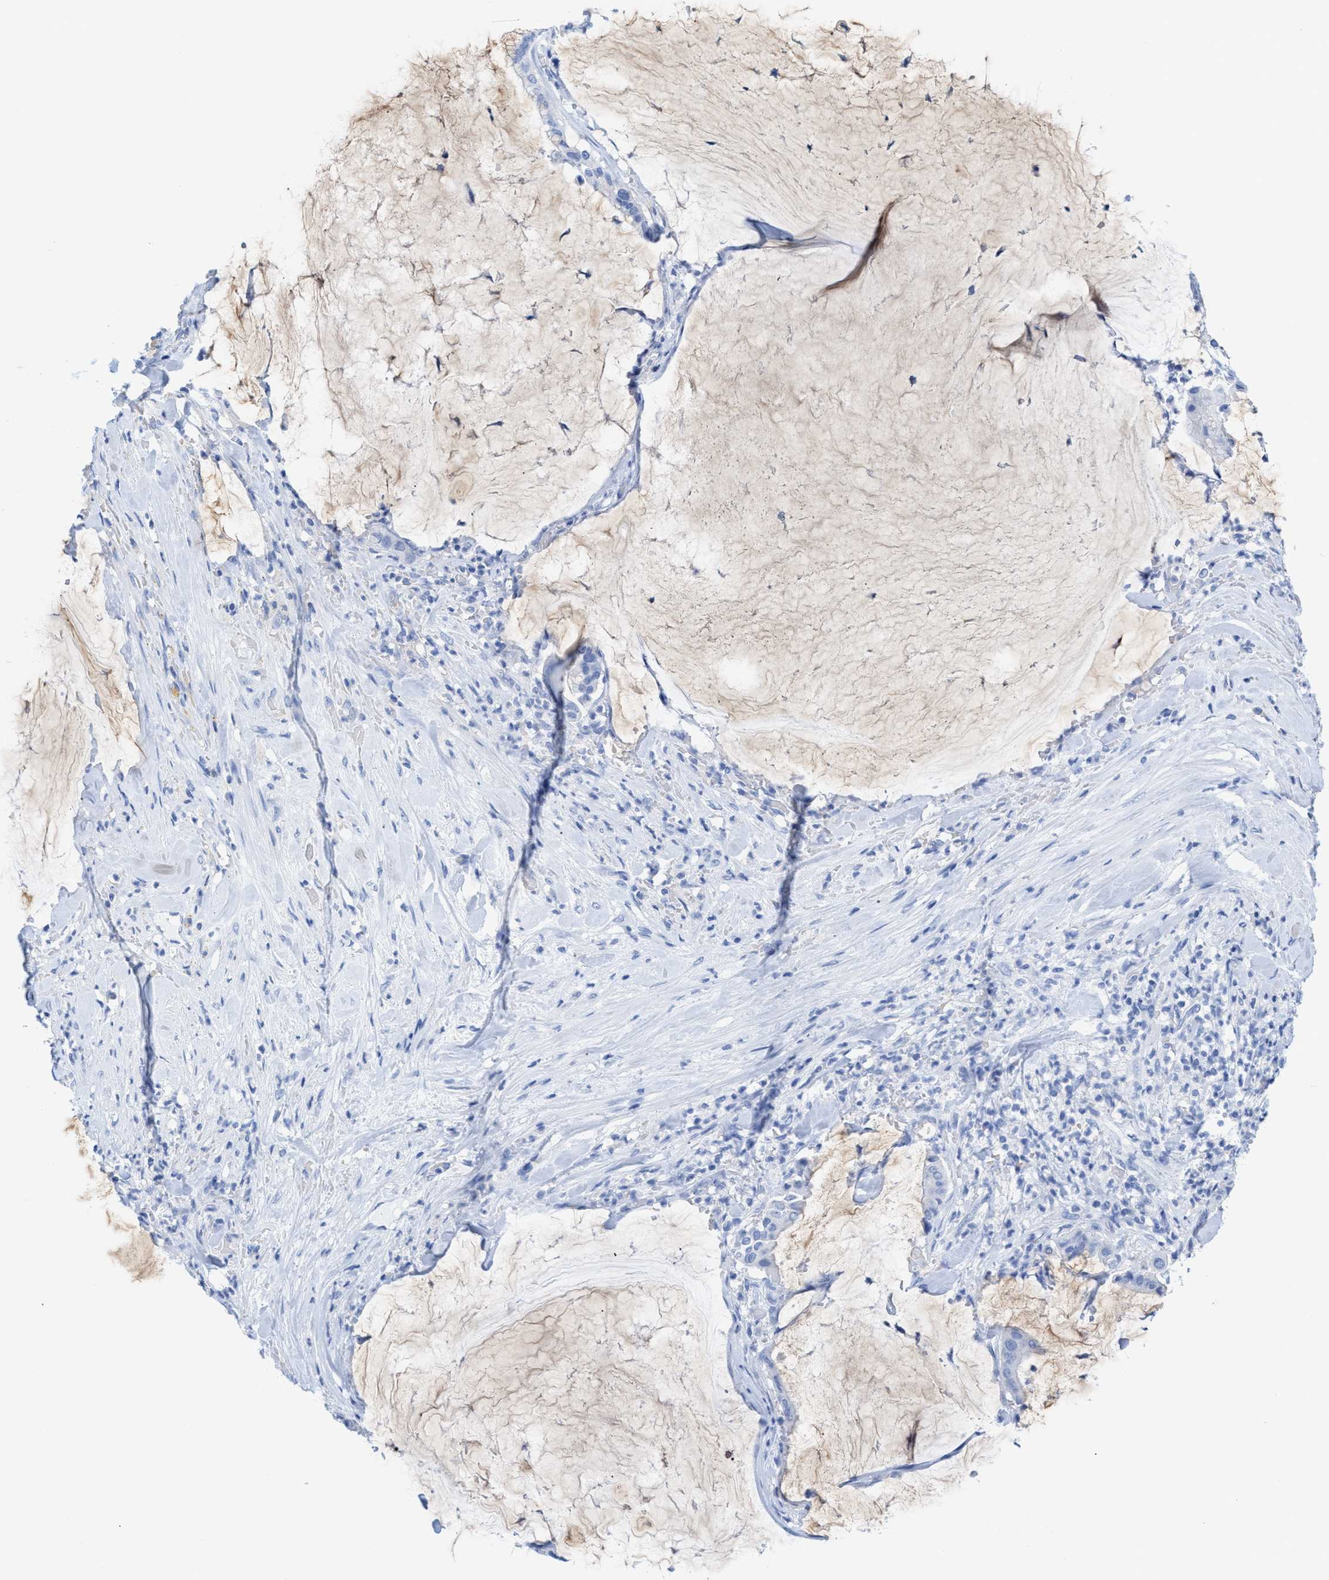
{"staining": {"intensity": "negative", "quantity": "none", "location": "none"}, "tissue": "pancreatic cancer", "cell_type": "Tumor cells", "image_type": "cancer", "snomed": [{"axis": "morphology", "description": "Adenocarcinoma, NOS"}, {"axis": "topography", "description": "Pancreas"}], "caption": "DAB immunohistochemical staining of human pancreatic cancer reveals no significant staining in tumor cells.", "gene": "ANKFN1", "patient": {"sex": "male", "age": 41}}